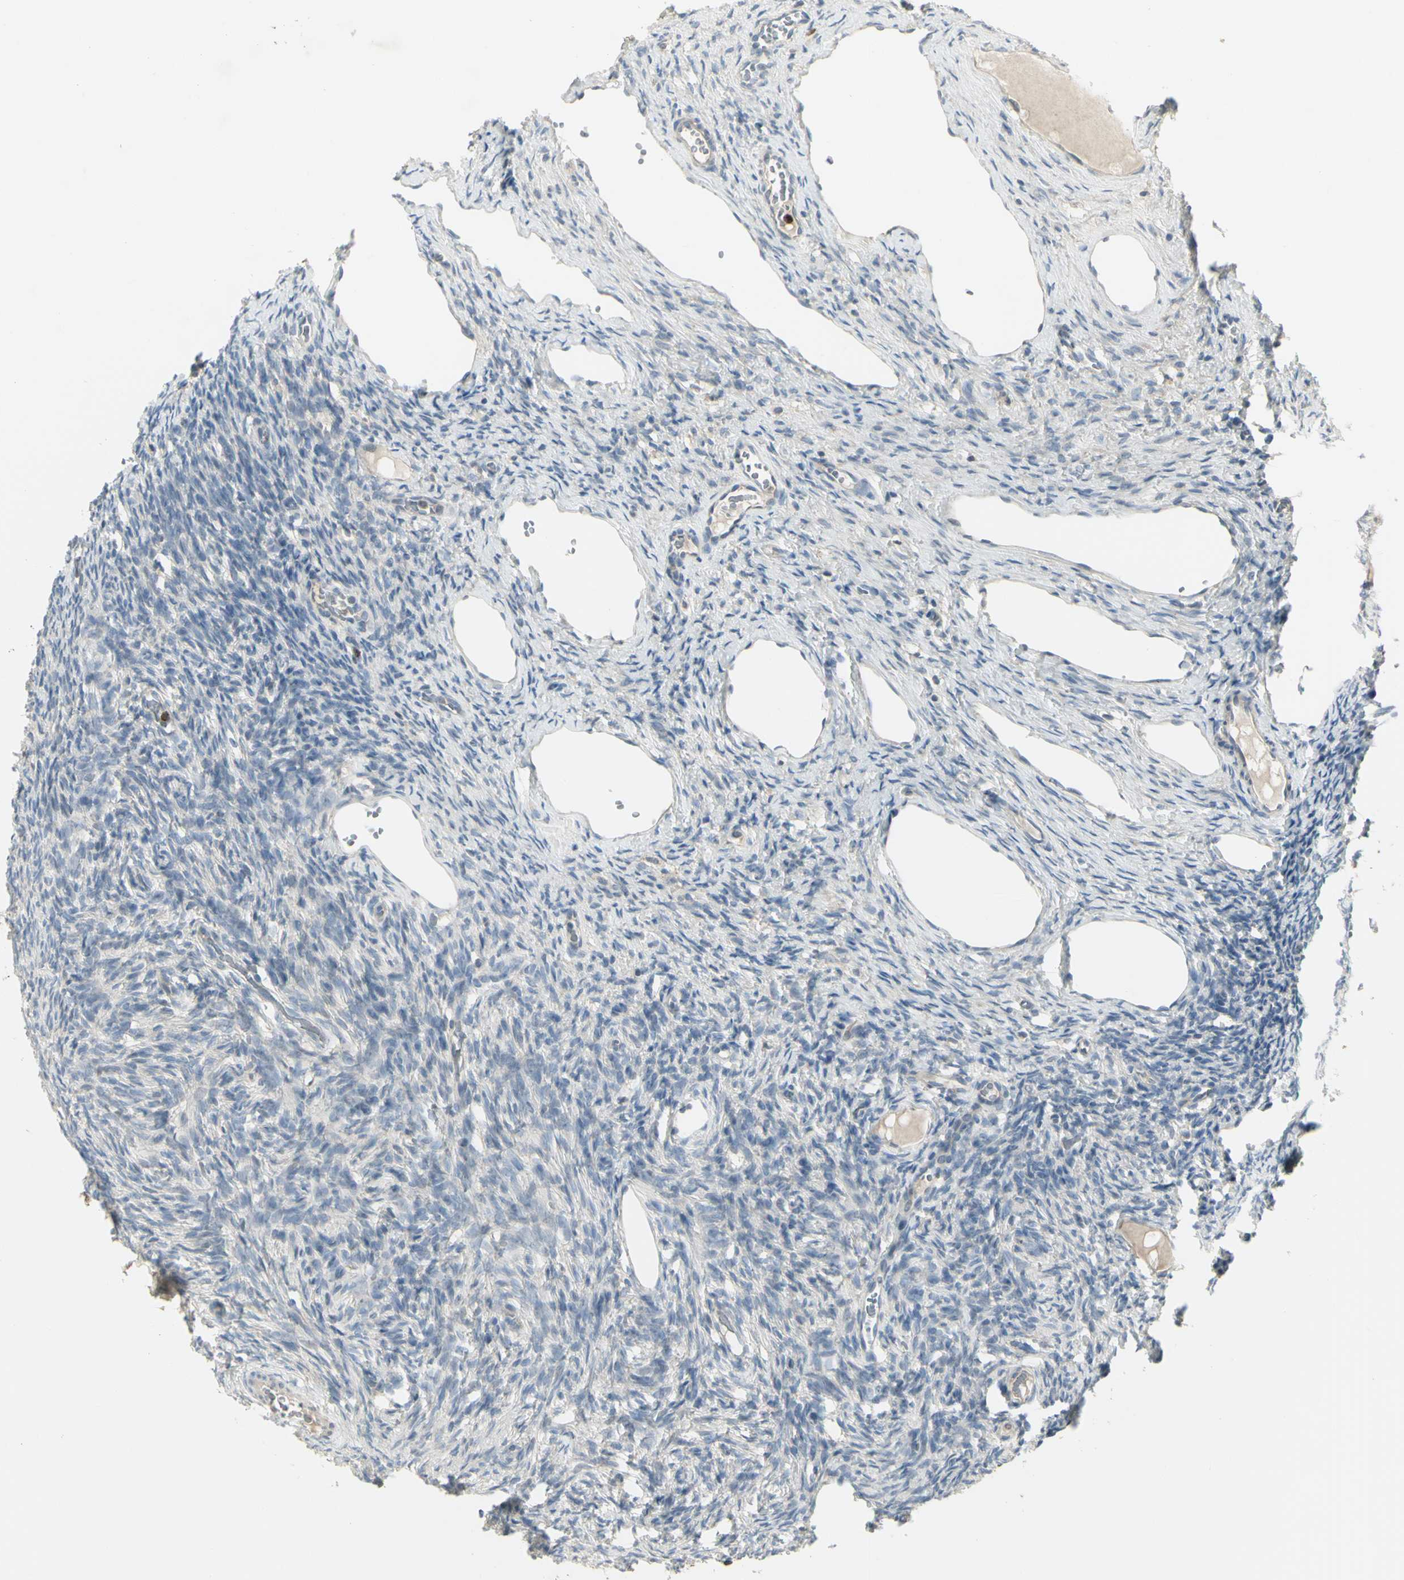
{"staining": {"intensity": "negative", "quantity": "none", "location": "none"}, "tissue": "ovary", "cell_type": "Follicle cells", "image_type": "normal", "snomed": [{"axis": "morphology", "description": "Normal tissue, NOS"}, {"axis": "topography", "description": "Ovary"}], "caption": "DAB immunohistochemical staining of unremarkable human ovary shows no significant expression in follicle cells. (Stains: DAB (3,3'-diaminobenzidine) IHC with hematoxylin counter stain, Microscopy: brightfield microscopy at high magnification).", "gene": "CCNB2", "patient": {"sex": "female", "age": 33}}